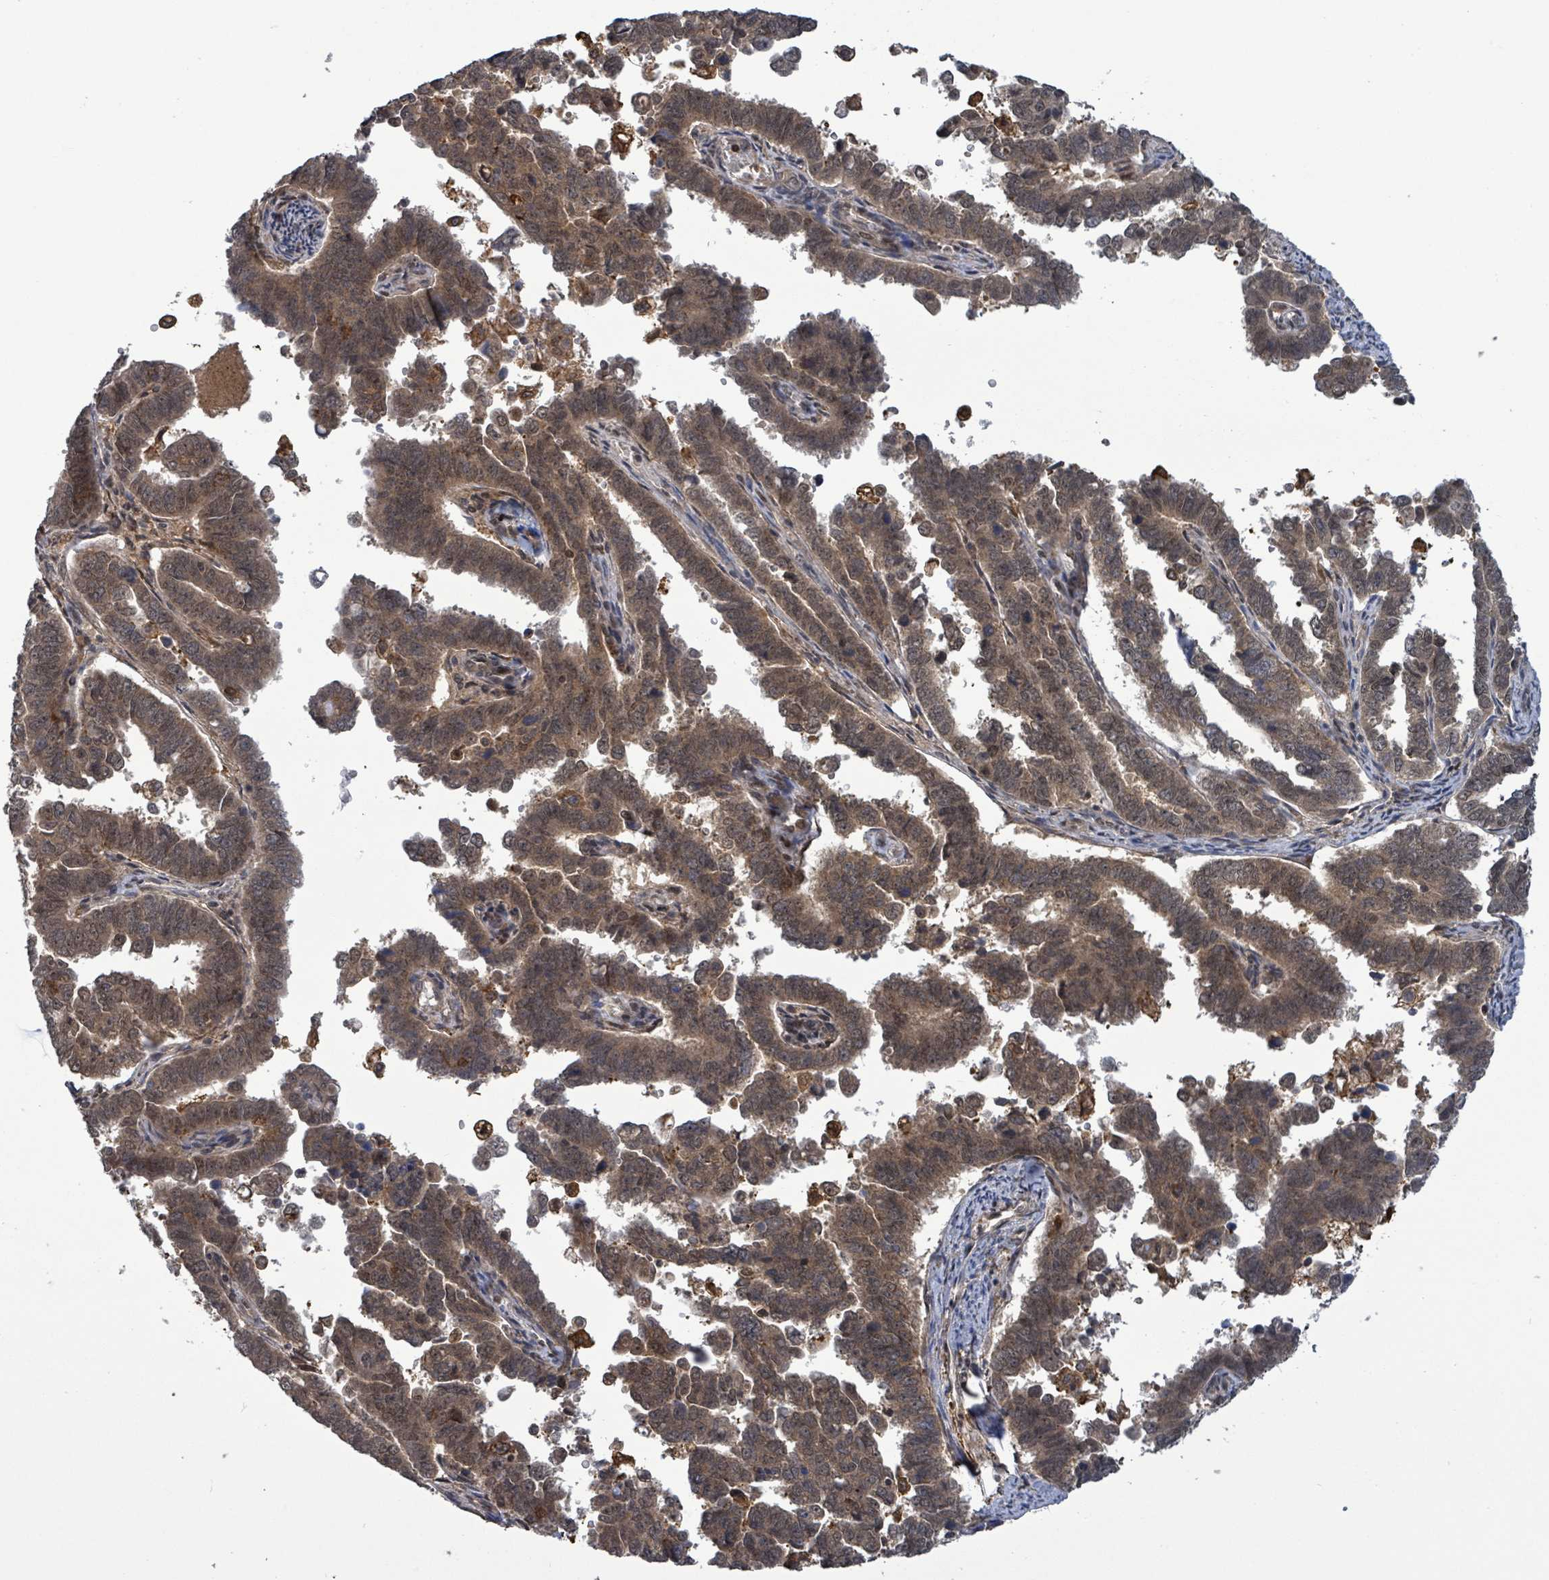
{"staining": {"intensity": "moderate", "quantity": ">75%", "location": "cytoplasmic/membranous"}, "tissue": "endometrial cancer", "cell_type": "Tumor cells", "image_type": "cancer", "snomed": [{"axis": "morphology", "description": "Adenocarcinoma, NOS"}, {"axis": "topography", "description": "Endometrium"}], "caption": "An immunohistochemistry (IHC) photomicrograph of neoplastic tissue is shown. Protein staining in brown shows moderate cytoplasmic/membranous positivity in endometrial adenocarcinoma within tumor cells. Using DAB (3,3'-diaminobenzidine) (brown) and hematoxylin (blue) stains, captured at high magnification using brightfield microscopy.", "gene": "FBXO6", "patient": {"sex": "female", "age": 75}}